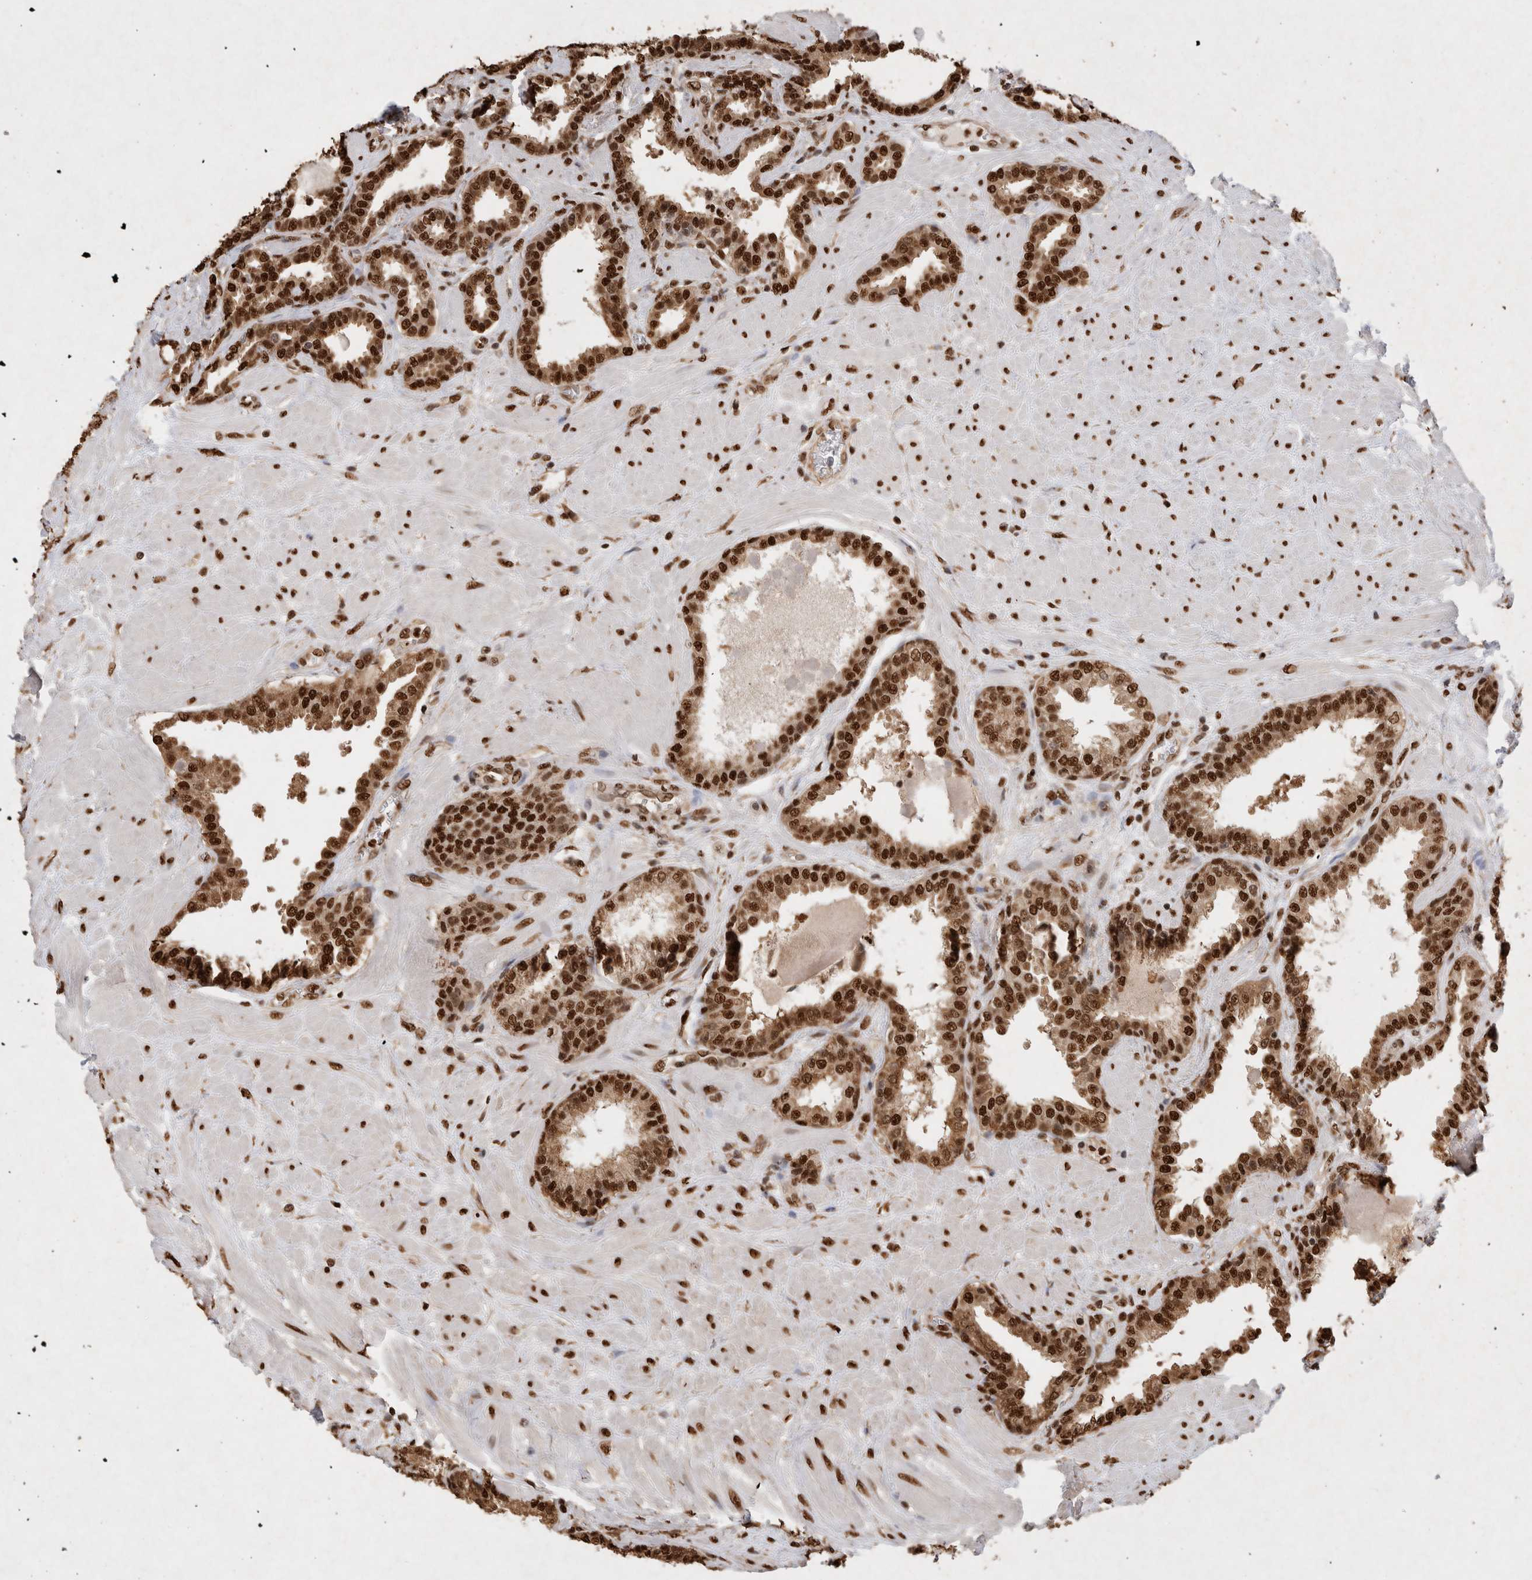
{"staining": {"intensity": "strong", "quantity": ">75%", "location": "nuclear"}, "tissue": "prostate", "cell_type": "Glandular cells", "image_type": "normal", "snomed": [{"axis": "morphology", "description": "Normal tissue, NOS"}, {"axis": "topography", "description": "Prostate"}], "caption": "Protein staining of normal prostate displays strong nuclear positivity in about >75% of glandular cells. The protein is shown in brown color, while the nuclei are stained blue.", "gene": "HDGF", "patient": {"sex": "male", "age": 51}}